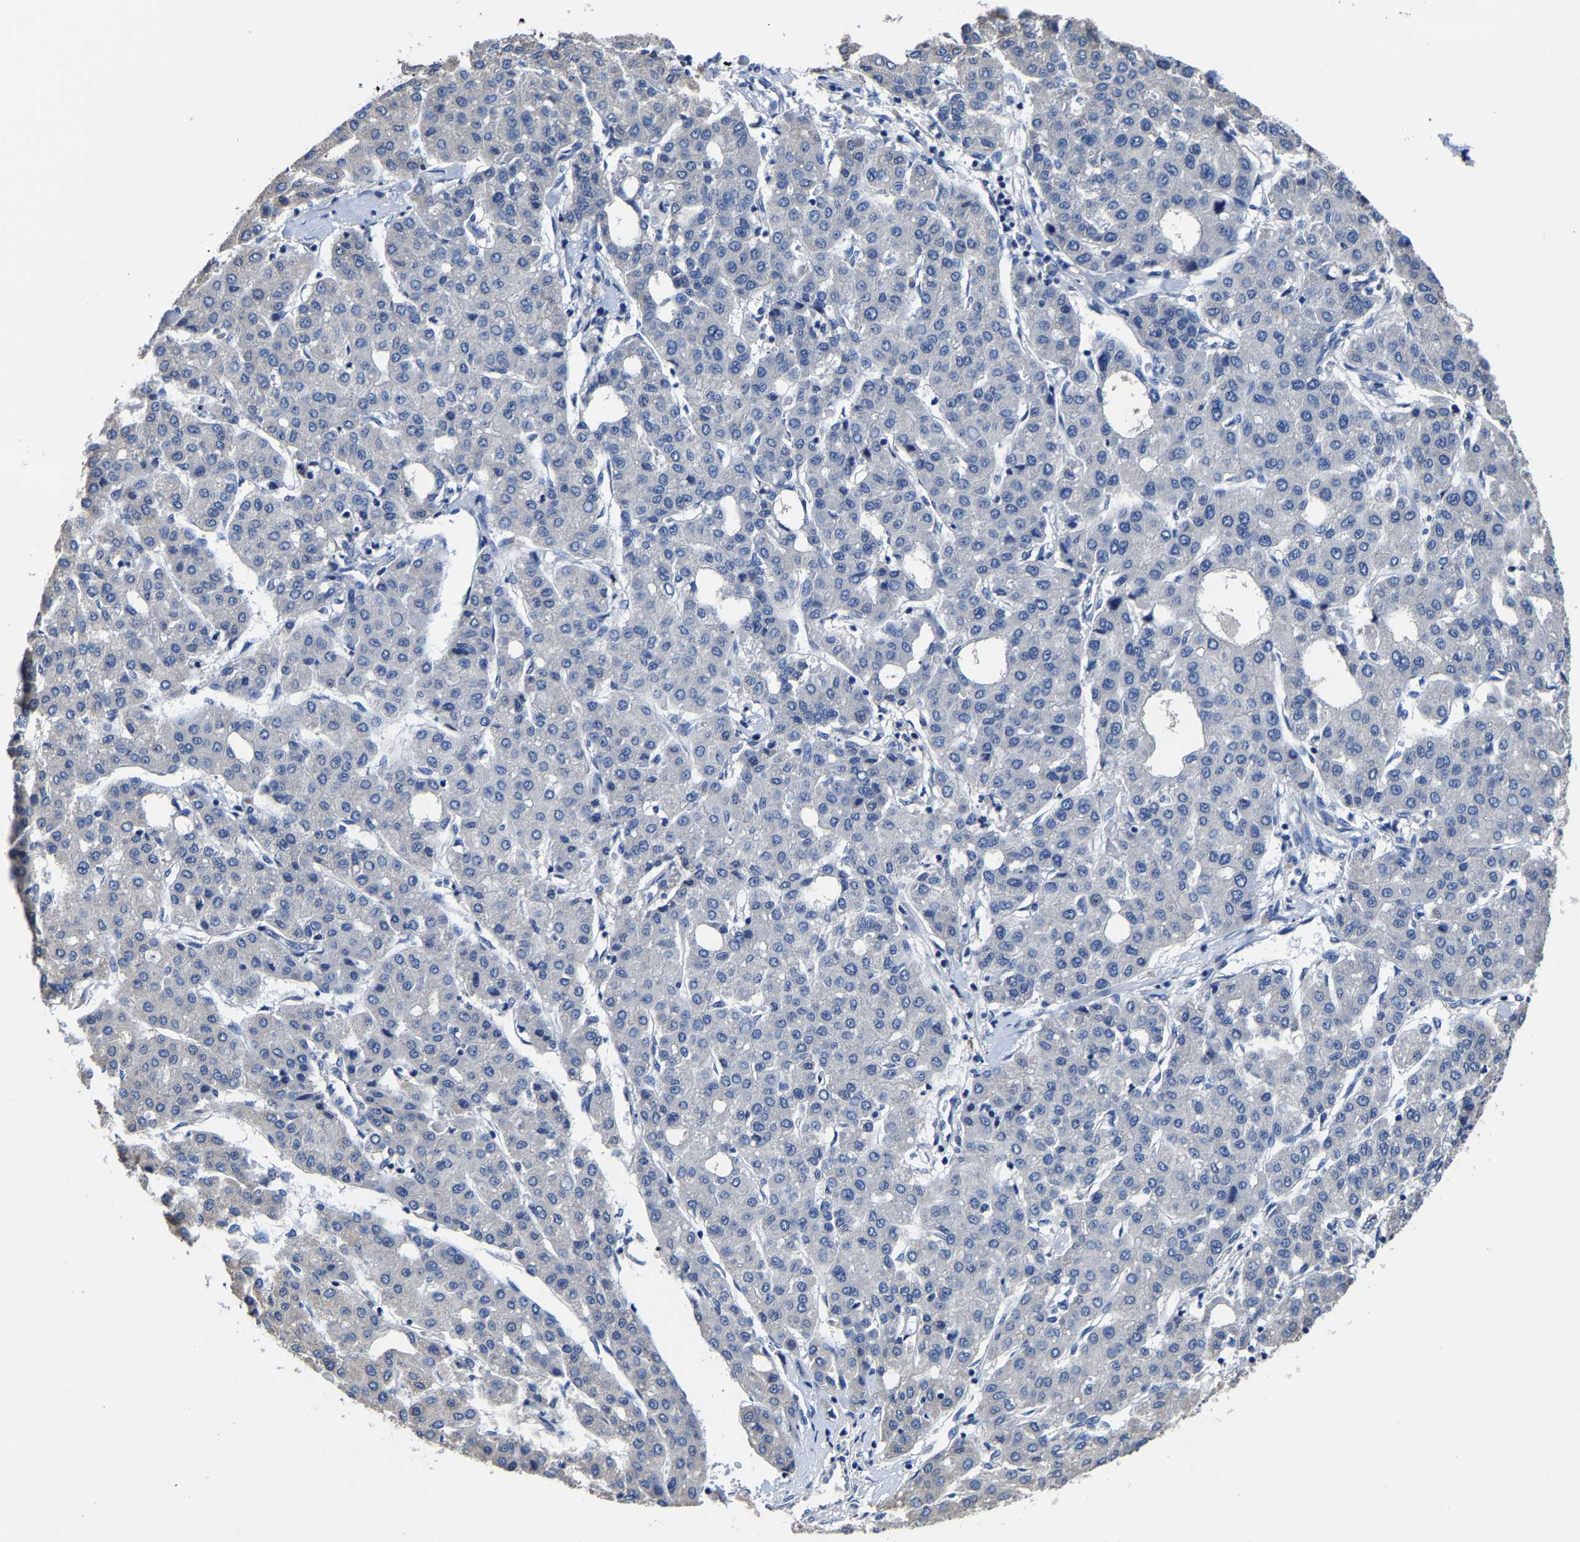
{"staining": {"intensity": "negative", "quantity": "none", "location": "none"}, "tissue": "liver cancer", "cell_type": "Tumor cells", "image_type": "cancer", "snomed": [{"axis": "morphology", "description": "Carcinoma, Hepatocellular, NOS"}, {"axis": "topography", "description": "Liver"}], "caption": "Human hepatocellular carcinoma (liver) stained for a protein using immunohistochemistry (IHC) demonstrates no expression in tumor cells.", "gene": "SRPK2", "patient": {"sex": "male", "age": 65}}